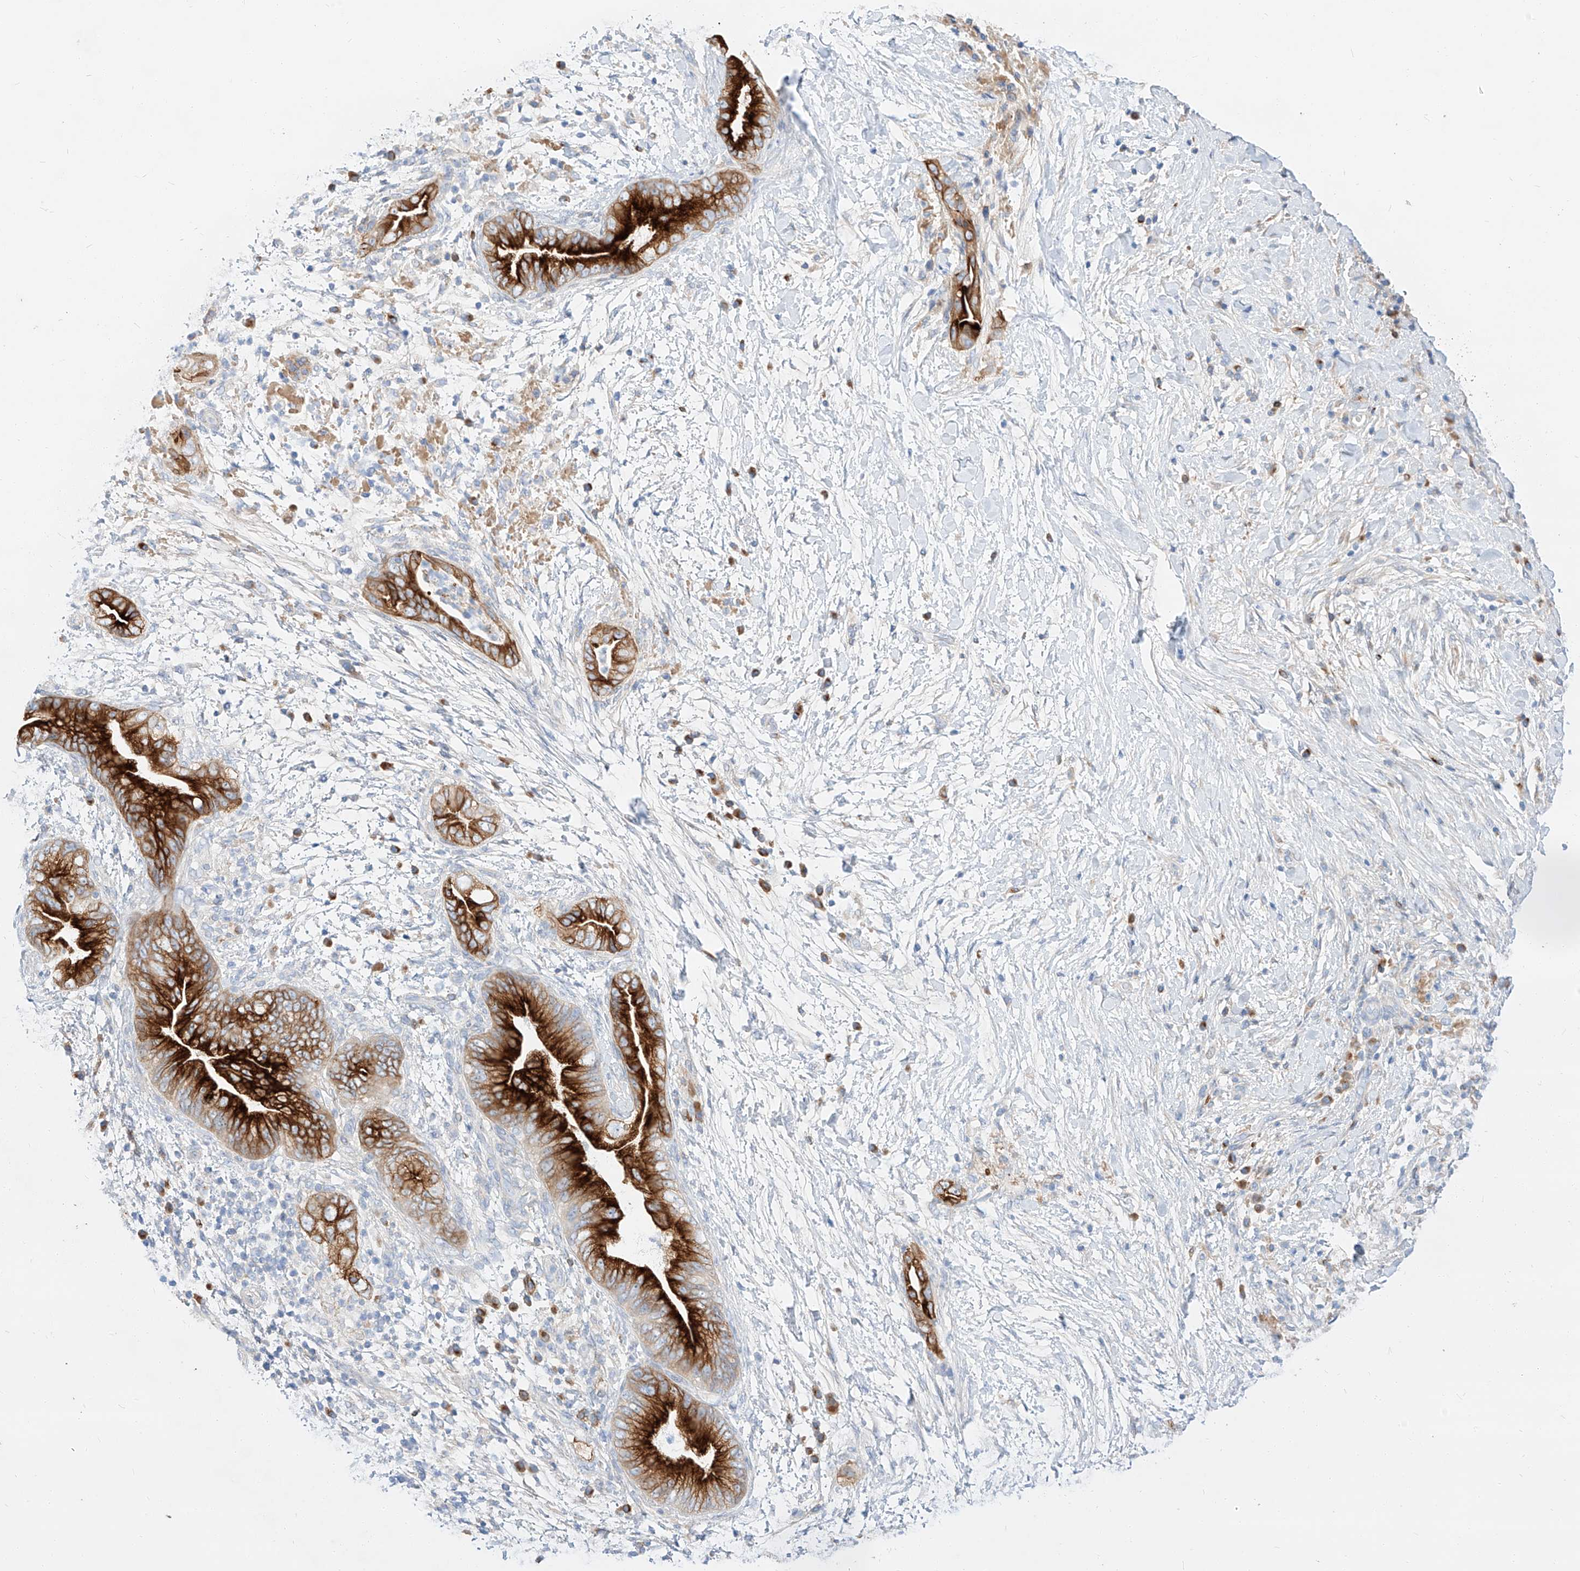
{"staining": {"intensity": "strong", "quantity": ">75%", "location": "cytoplasmic/membranous"}, "tissue": "pancreatic cancer", "cell_type": "Tumor cells", "image_type": "cancer", "snomed": [{"axis": "morphology", "description": "Adenocarcinoma, NOS"}, {"axis": "topography", "description": "Pancreas"}], "caption": "Pancreatic cancer tissue shows strong cytoplasmic/membranous positivity in approximately >75% of tumor cells", "gene": "MAP7", "patient": {"sex": "male", "age": 75}}